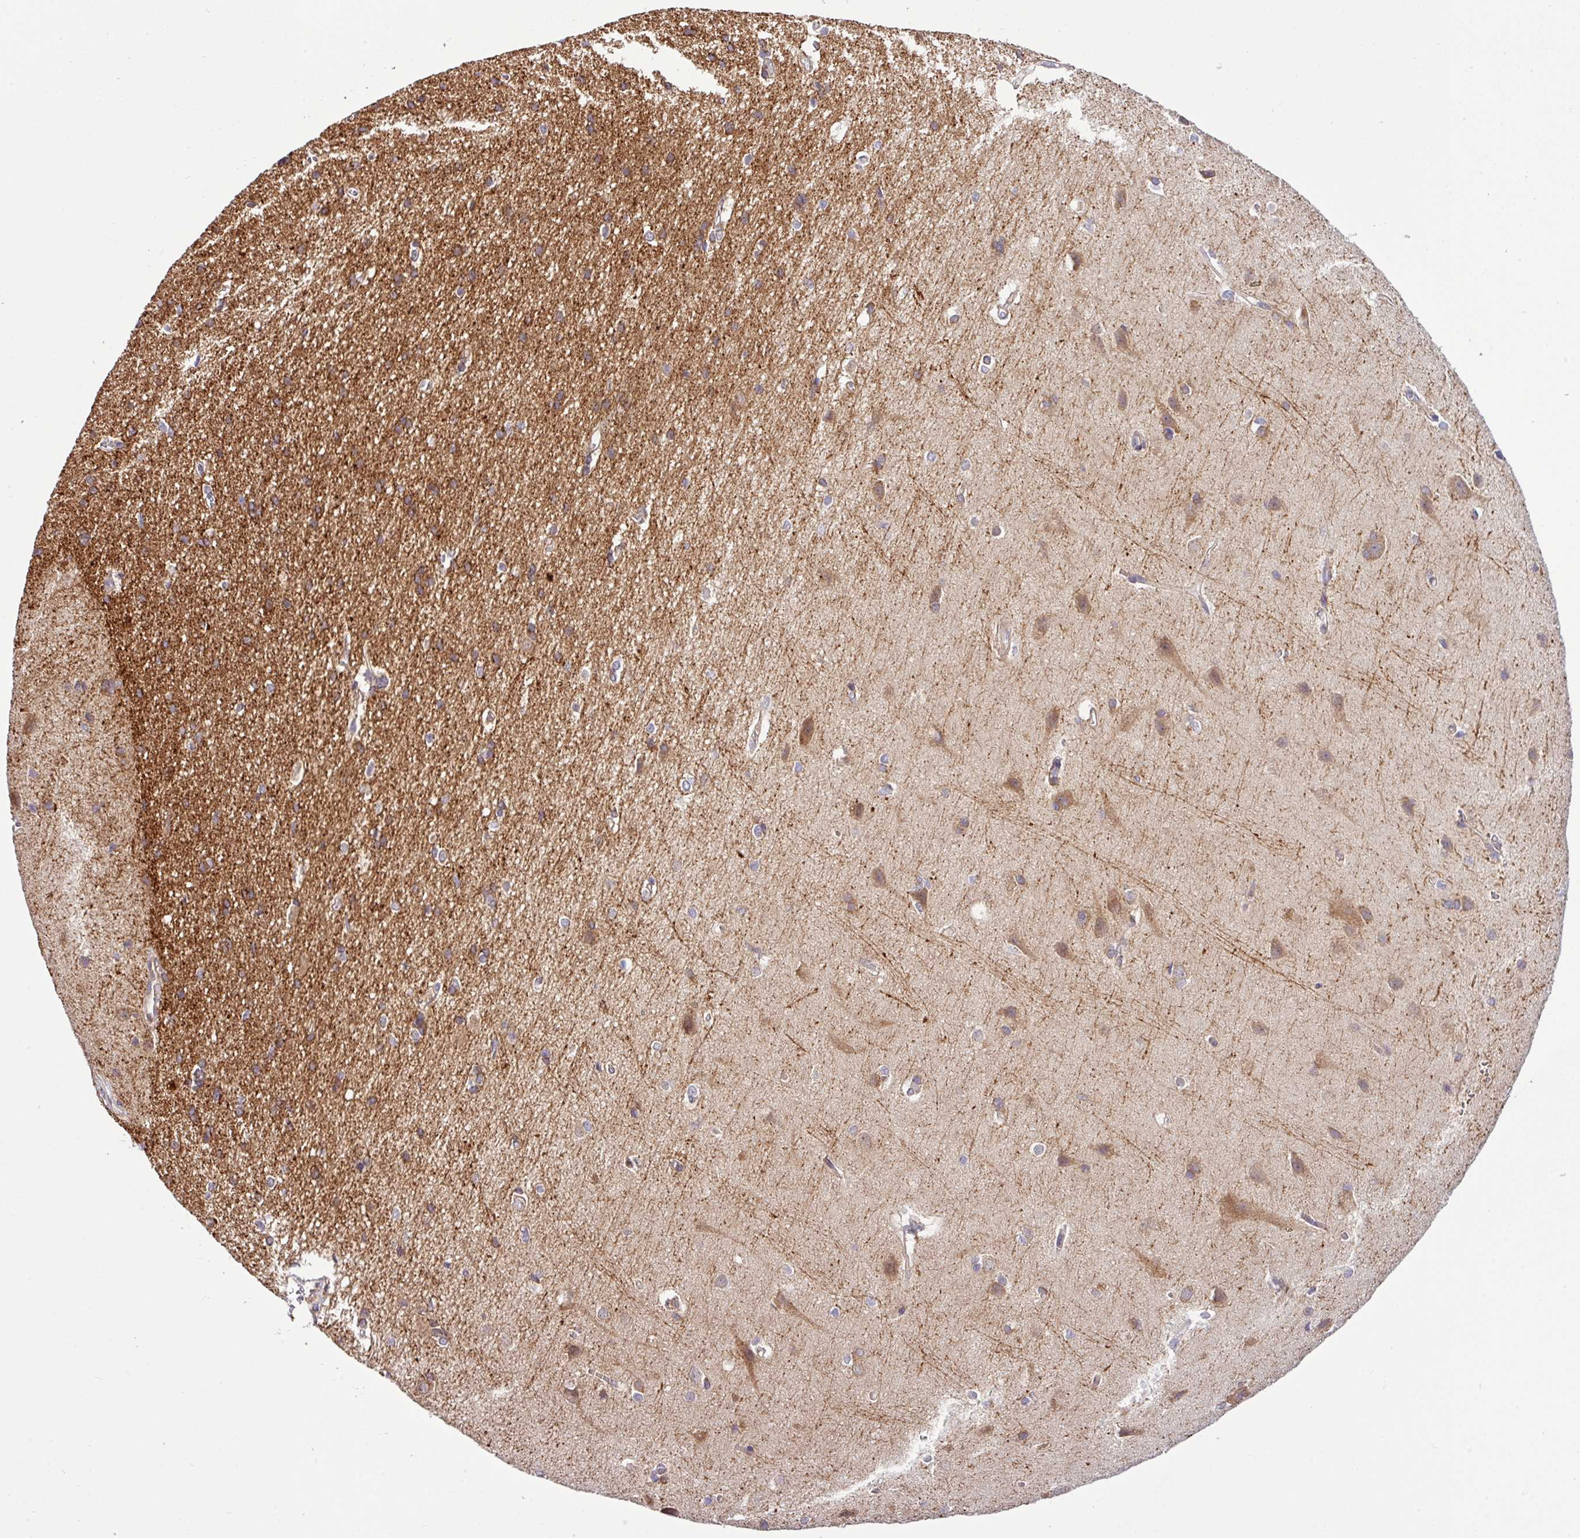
{"staining": {"intensity": "weak", "quantity": ">75%", "location": "cytoplasmic/membranous"}, "tissue": "cerebral cortex", "cell_type": "Endothelial cells", "image_type": "normal", "snomed": [{"axis": "morphology", "description": "Normal tissue, NOS"}, {"axis": "topography", "description": "Cerebral cortex"}], "caption": "Immunohistochemistry (IHC) (DAB) staining of benign cerebral cortex reveals weak cytoplasmic/membranous protein expression in approximately >75% of endothelial cells.", "gene": "TM2D2", "patient": {"sex": "male", "age": 37}}